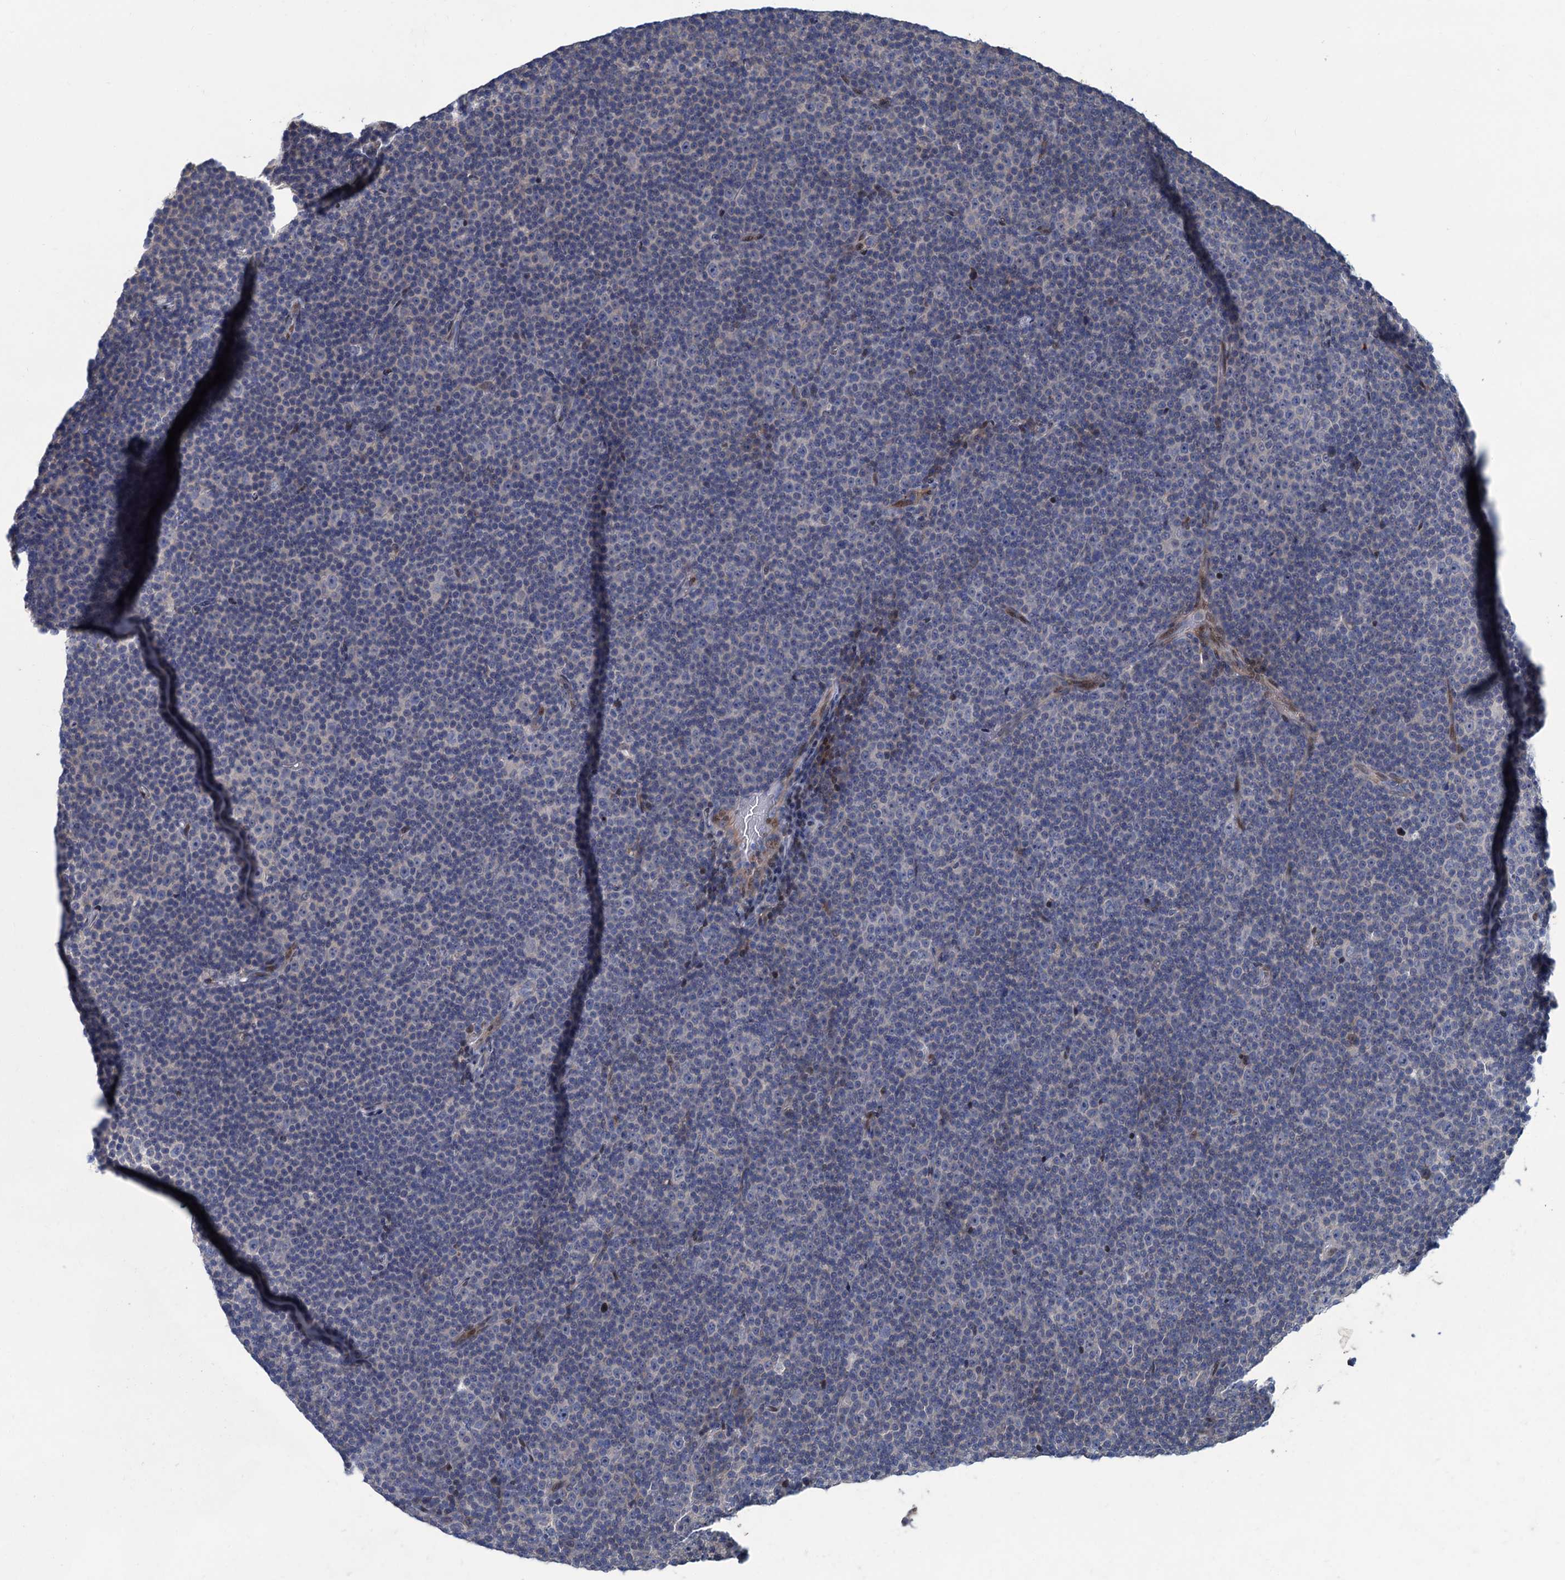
{"staining": {"intensity": "negative", "quantity": "none", "location": "none"}, "tissue": "lymphoma", "cell_type": "Tumor cells", "image_type": "cancer", "snomed": [{"axis": "morphology", "description": "Malignant lymphoma, non-Hodgkin's type, Low grade"}, {"axis": "topography", "description": "Lymph node"}], "caption": "DAB immunohistochemical staining of low-grade malignant lymphoma, non-Hodgkin's type shows no significant positivity in tumor cells.", "gene": "ESYT3", "patient": {"sex": "female", "age": 67}}